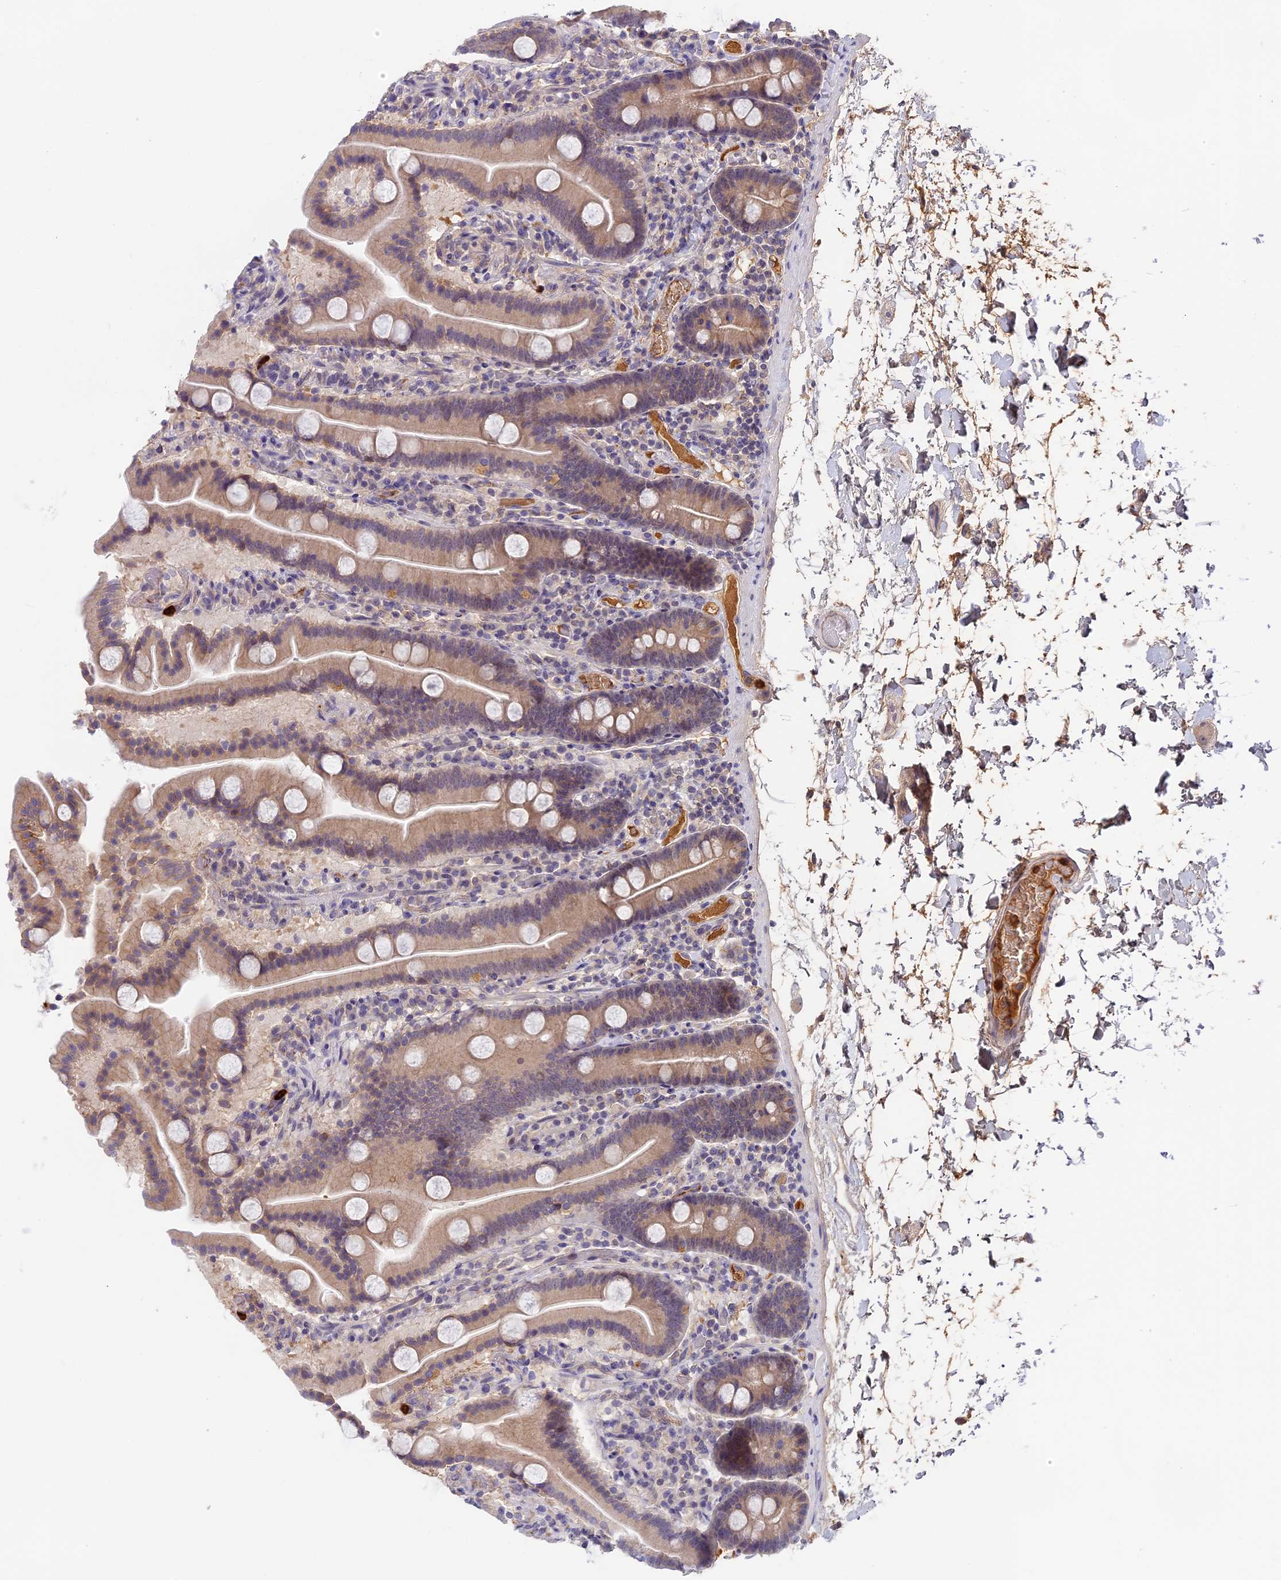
{"staining": {"intensity": "moderate", "quantity": ">75%", "location": "cytoplasmic/membranous"}, "tissue": "duodenum", "cell_type": "Glandular cells", "image_type": "normal", "snomed": [{"axis": "morphology", "description": "Normal tissue, NOS"}, {"axis": "topography", "description": "Duodenum"}], "caption": "About >75% of glandular cells in unremarkable human duodenum show moderate cytoplasmic/membranous protein positivity as visualized by brown immunohistochemical staining.", "gene": "ADGRD1", "patient": {"sex": "male", "age": 55}}